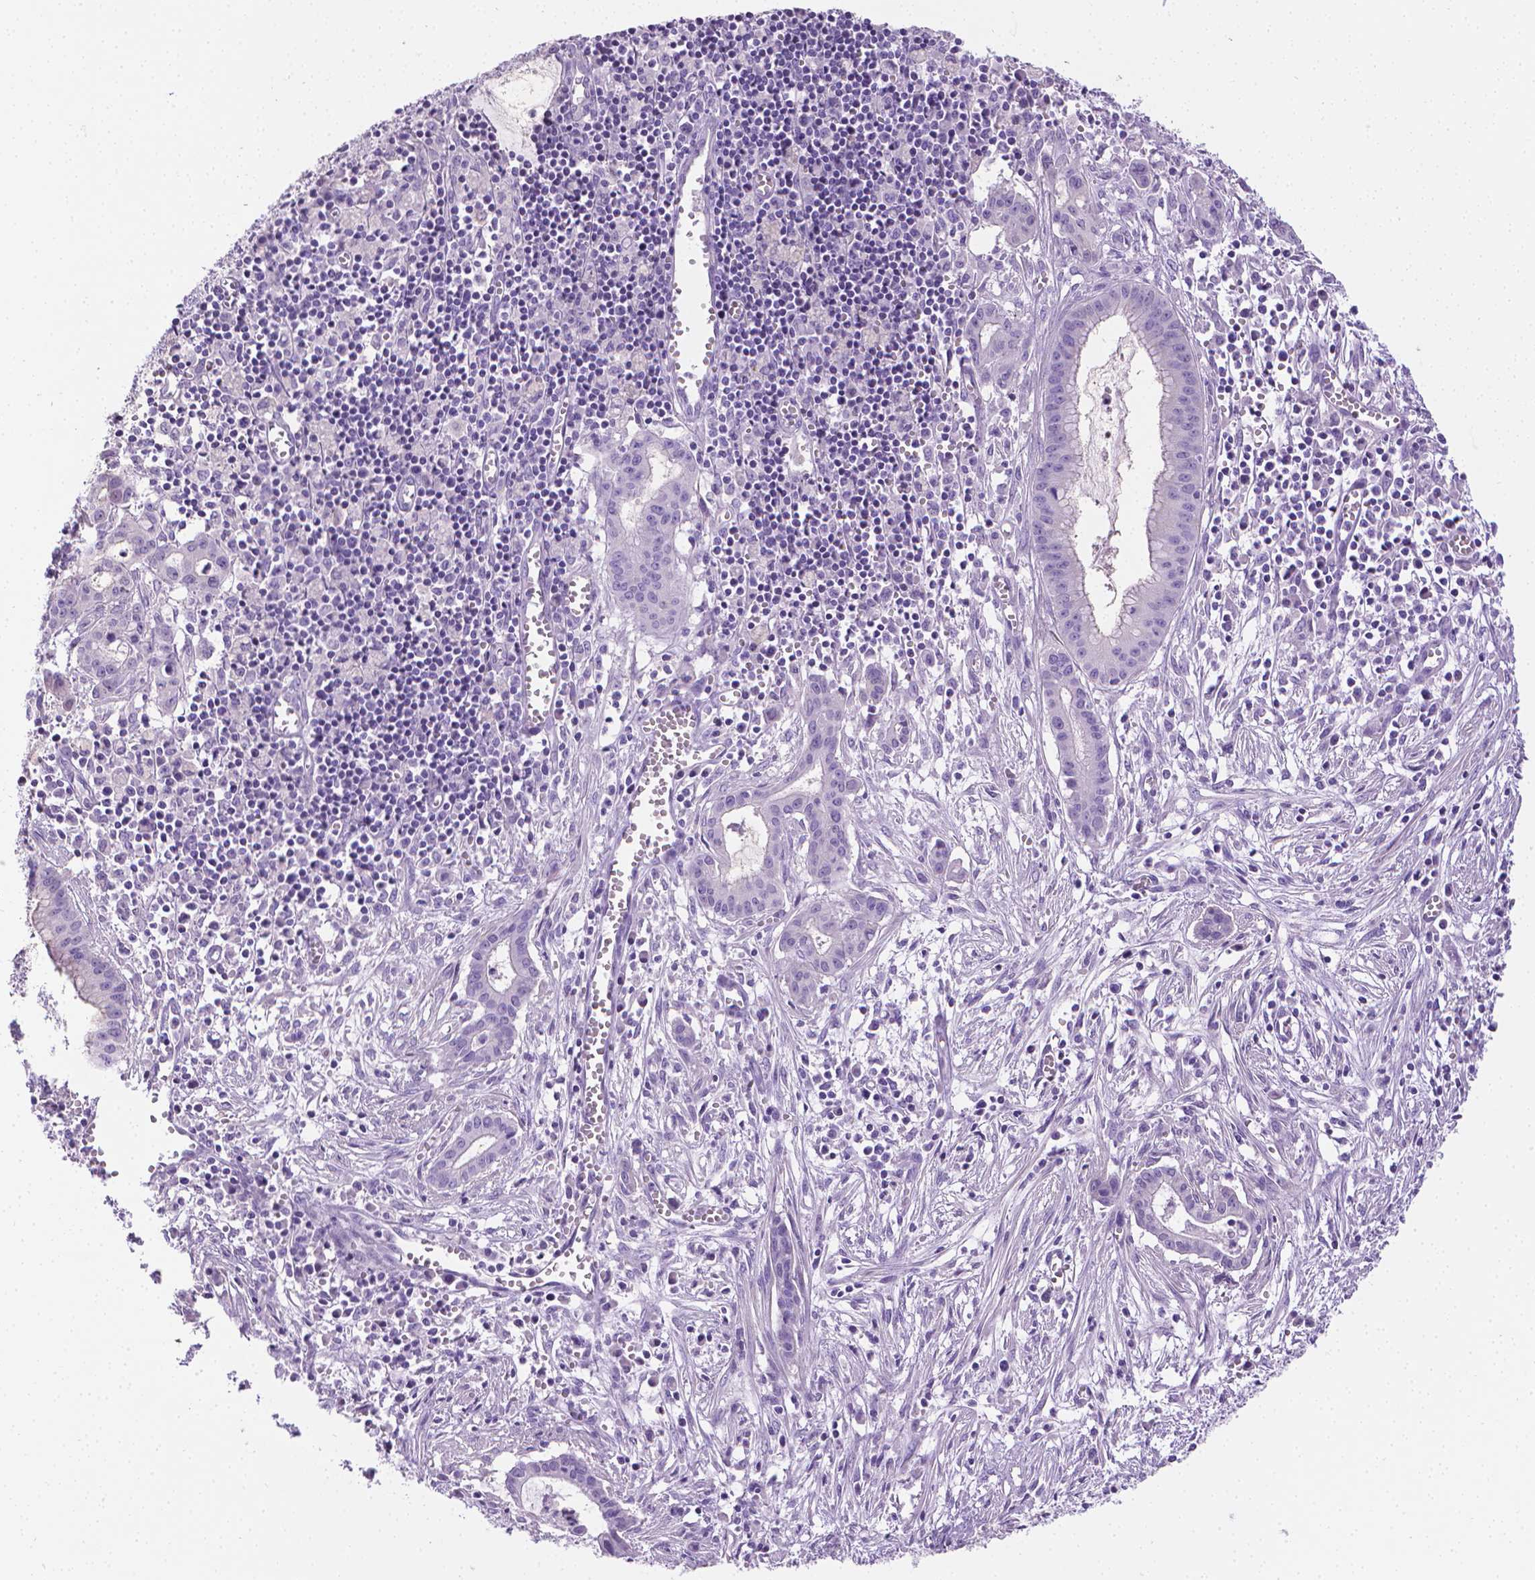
{"staining": {"intensity": "negative", "quantity": "none", "location": "none"}, "tissue": "pancreatic cancer", "cell_type": "Tumor cells", "image_type": "cancer", "snomed": [{"axis": "morphology", "description": "Adenocarcinoma, NOS"}, {"axis": "topography", "description": "Pancreas"}], "caption": "Immunohistochemistry histopathology image of neoplastic tissue: adenocarcinoma (pancreatic) stained with DAB (3,3'-diaminobenzidine) reveals no significant protein staining in tumor cells.", "gene": "PNMA2", "patient": {"sex": "male", "age": 48}}